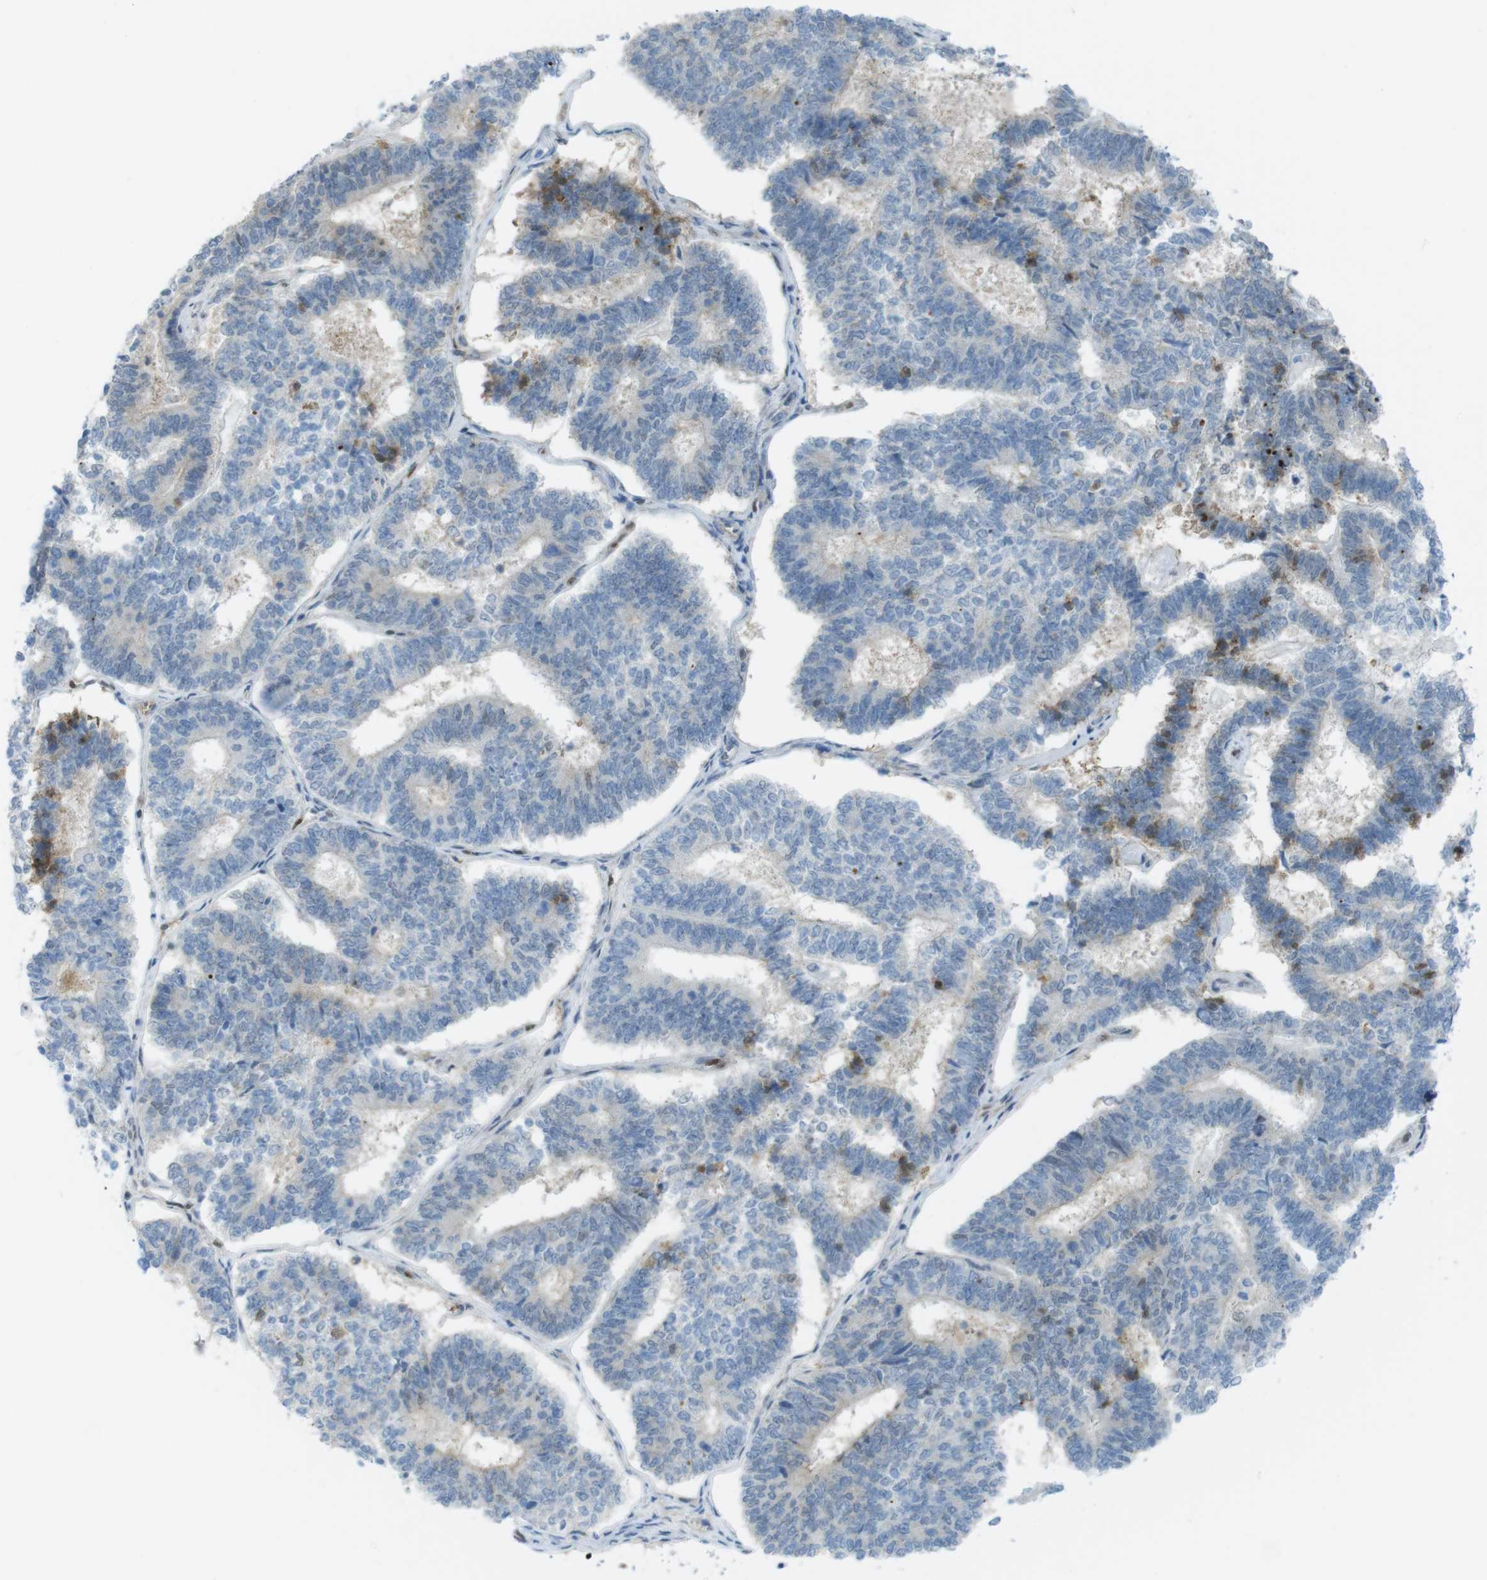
{"staining": {"intensity": "moderate", "quantity": "<25%", "location": "cytoplasmic/membranous"}, "tissue": "endometrial cancer", "cell_type": "Tumor cells", "image_type": "cancer", "snomed": [{"axis": "morphology", "description": "Adenocarcinoma, NOS"}, {"axis": "topography", "description": "Endometrium"}], "caption": "Endometrial adenocarcinoma tissue displays moderate cytoplasmic/membranous expression in approximately <25% of tumor cells The protein is stained brown, and the nuclei are stained in blue (DAB (3,3'-diaminobenzidine) IHC with brightfield microscopy, high magnification).", "gene": "UBB", "patient": {"sex": "female", "age": 70}}